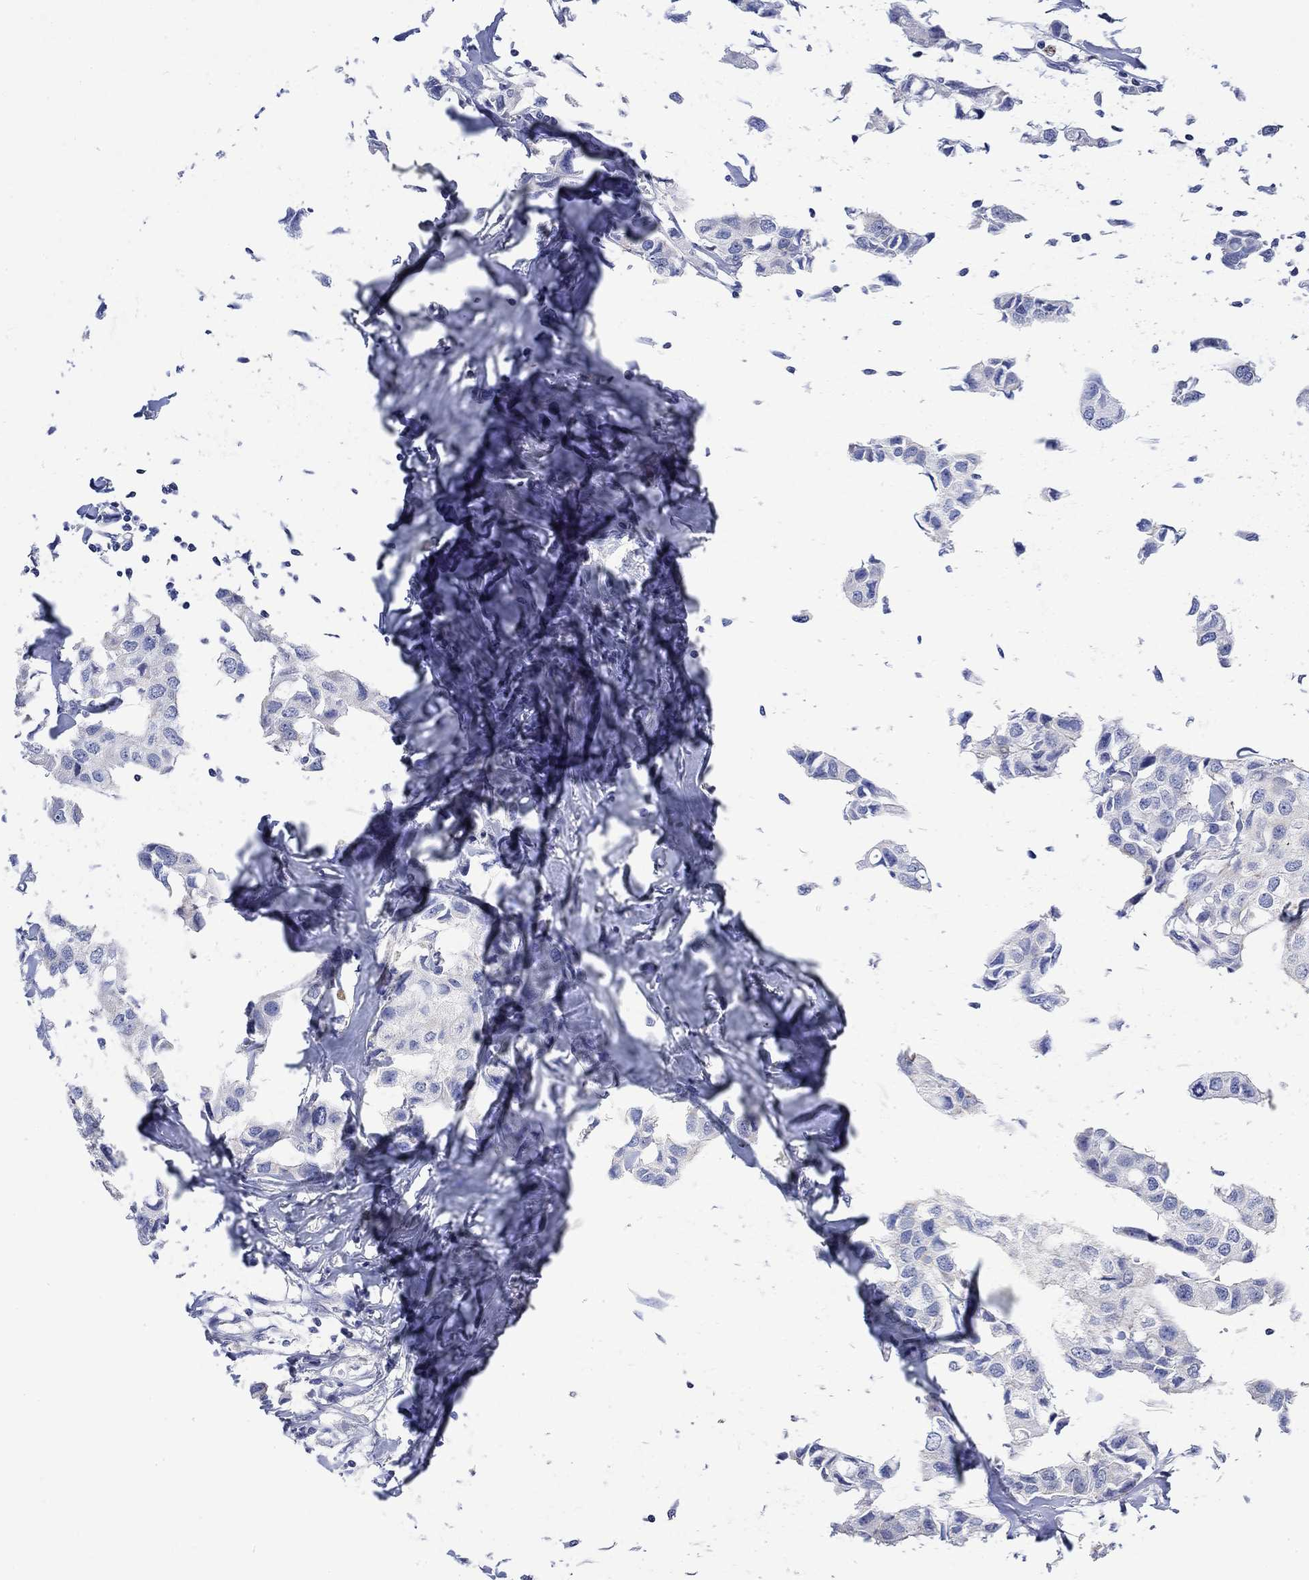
{"staining": {"intensity": "negative", "quantity": "none", "location": "none"}, "tissue": "breast cancer", "cell_type": "Tumor cells", "image_type": "cancer", "snomed": [{"axis": "morphology", "description": "Duct carcinoma"}, {"axis": "topography", "description": "Breast"}], "caption": "Immunohistochemical staining of human intraductal carcinoma (breast) reveals no significant expression in tumor cells.", "gene": "AGRP", "patient": {"sex": "female", "age": 80}}